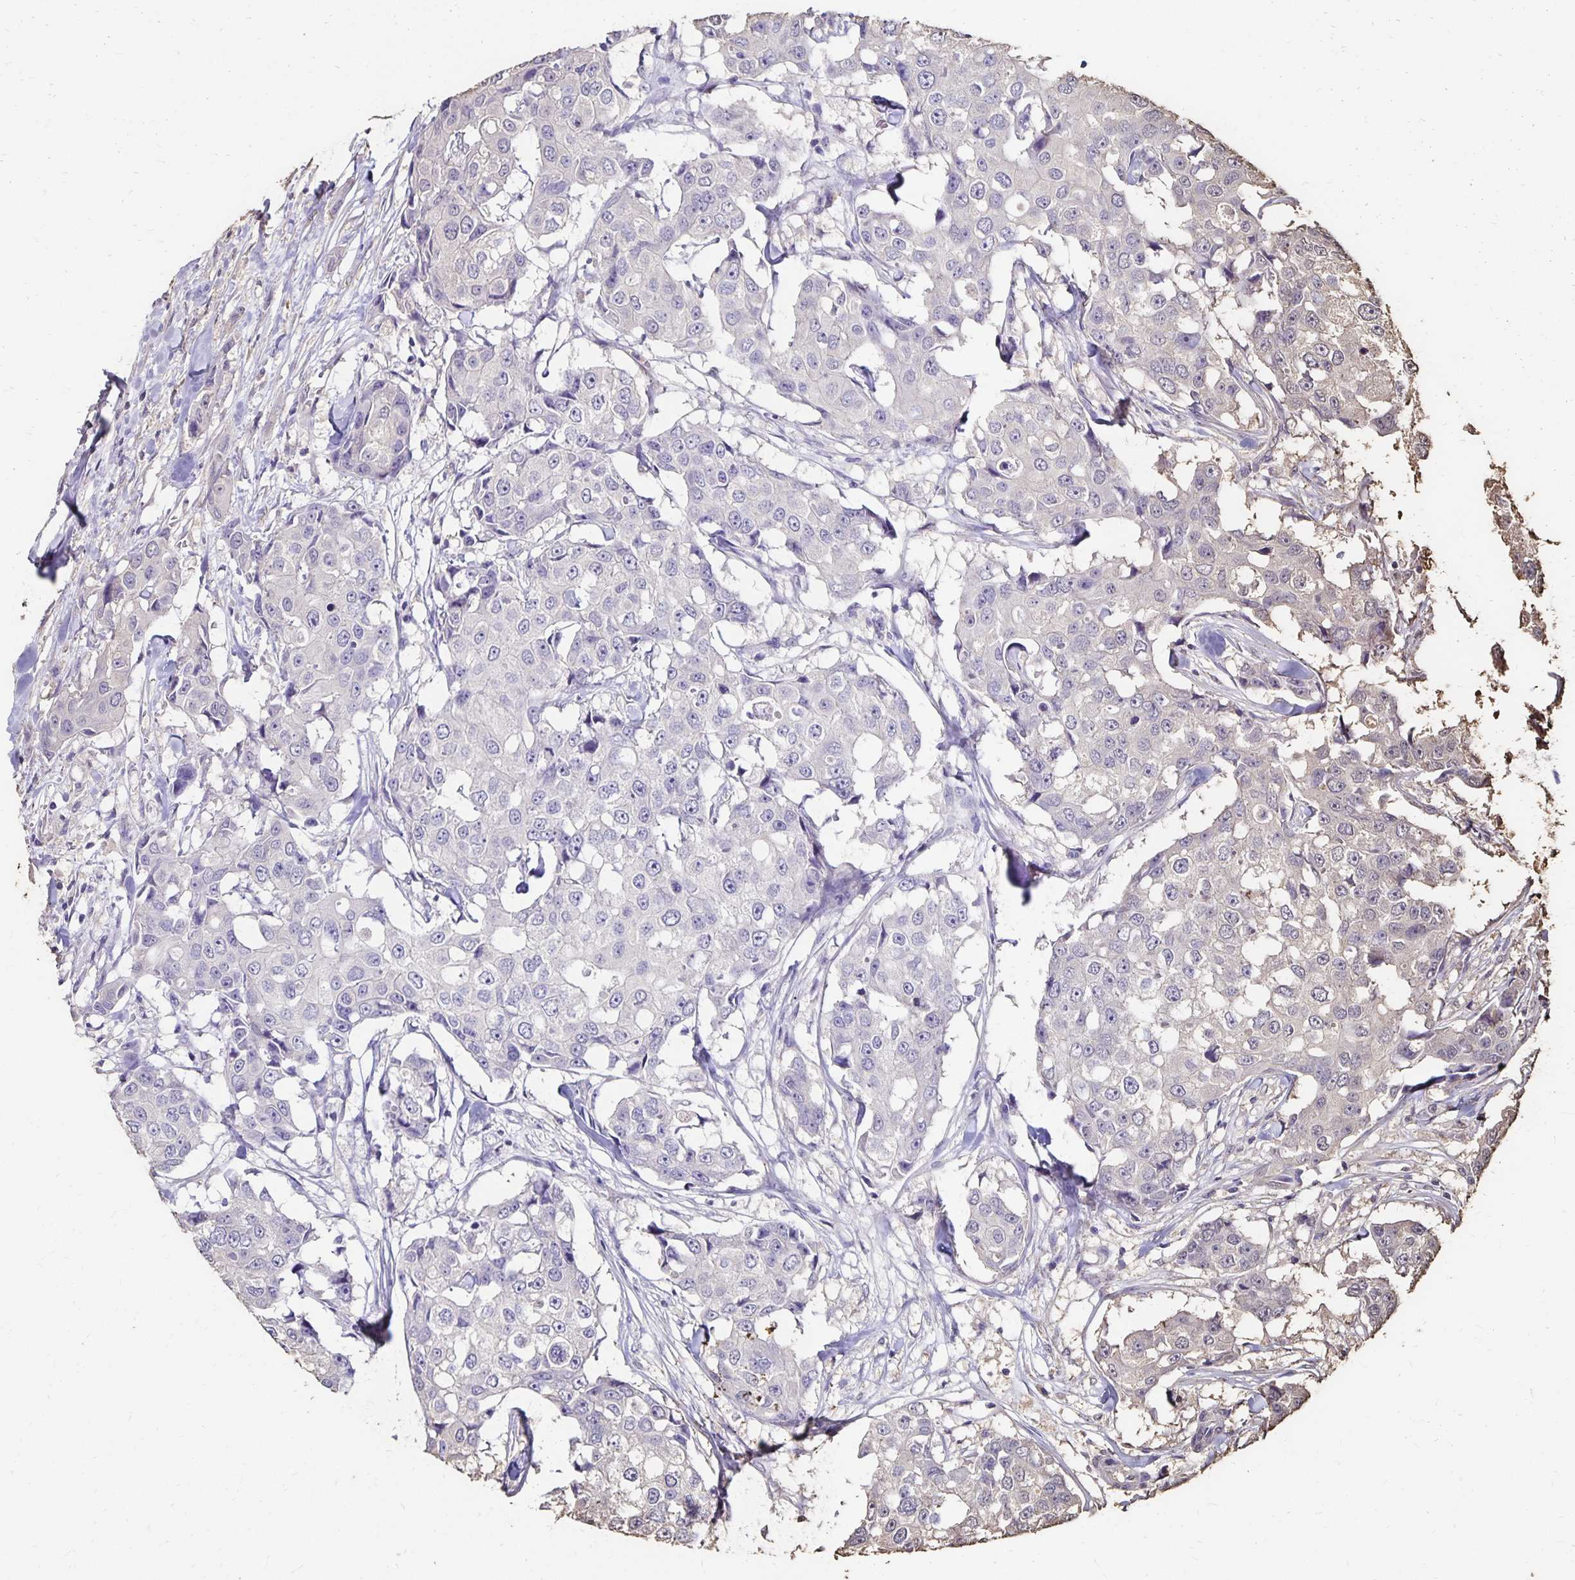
{"staining": {"intensity": "negative", "quantity": "none", "location": "none"}, "tissue": "breast cancer", "cell_type": "Tumor cells", "image_type": "cancer", "snomed": [{"axis": "morphology", "description": "Duct carcinoma"}, {"axis": "topography", "description": "Breast"}], "caption": "The image demonstrates no staining of tumor cells in breast intraductal carcinoma.", "gene": "DYNLT4", "patient": {"sex": "female", "age": 27}}